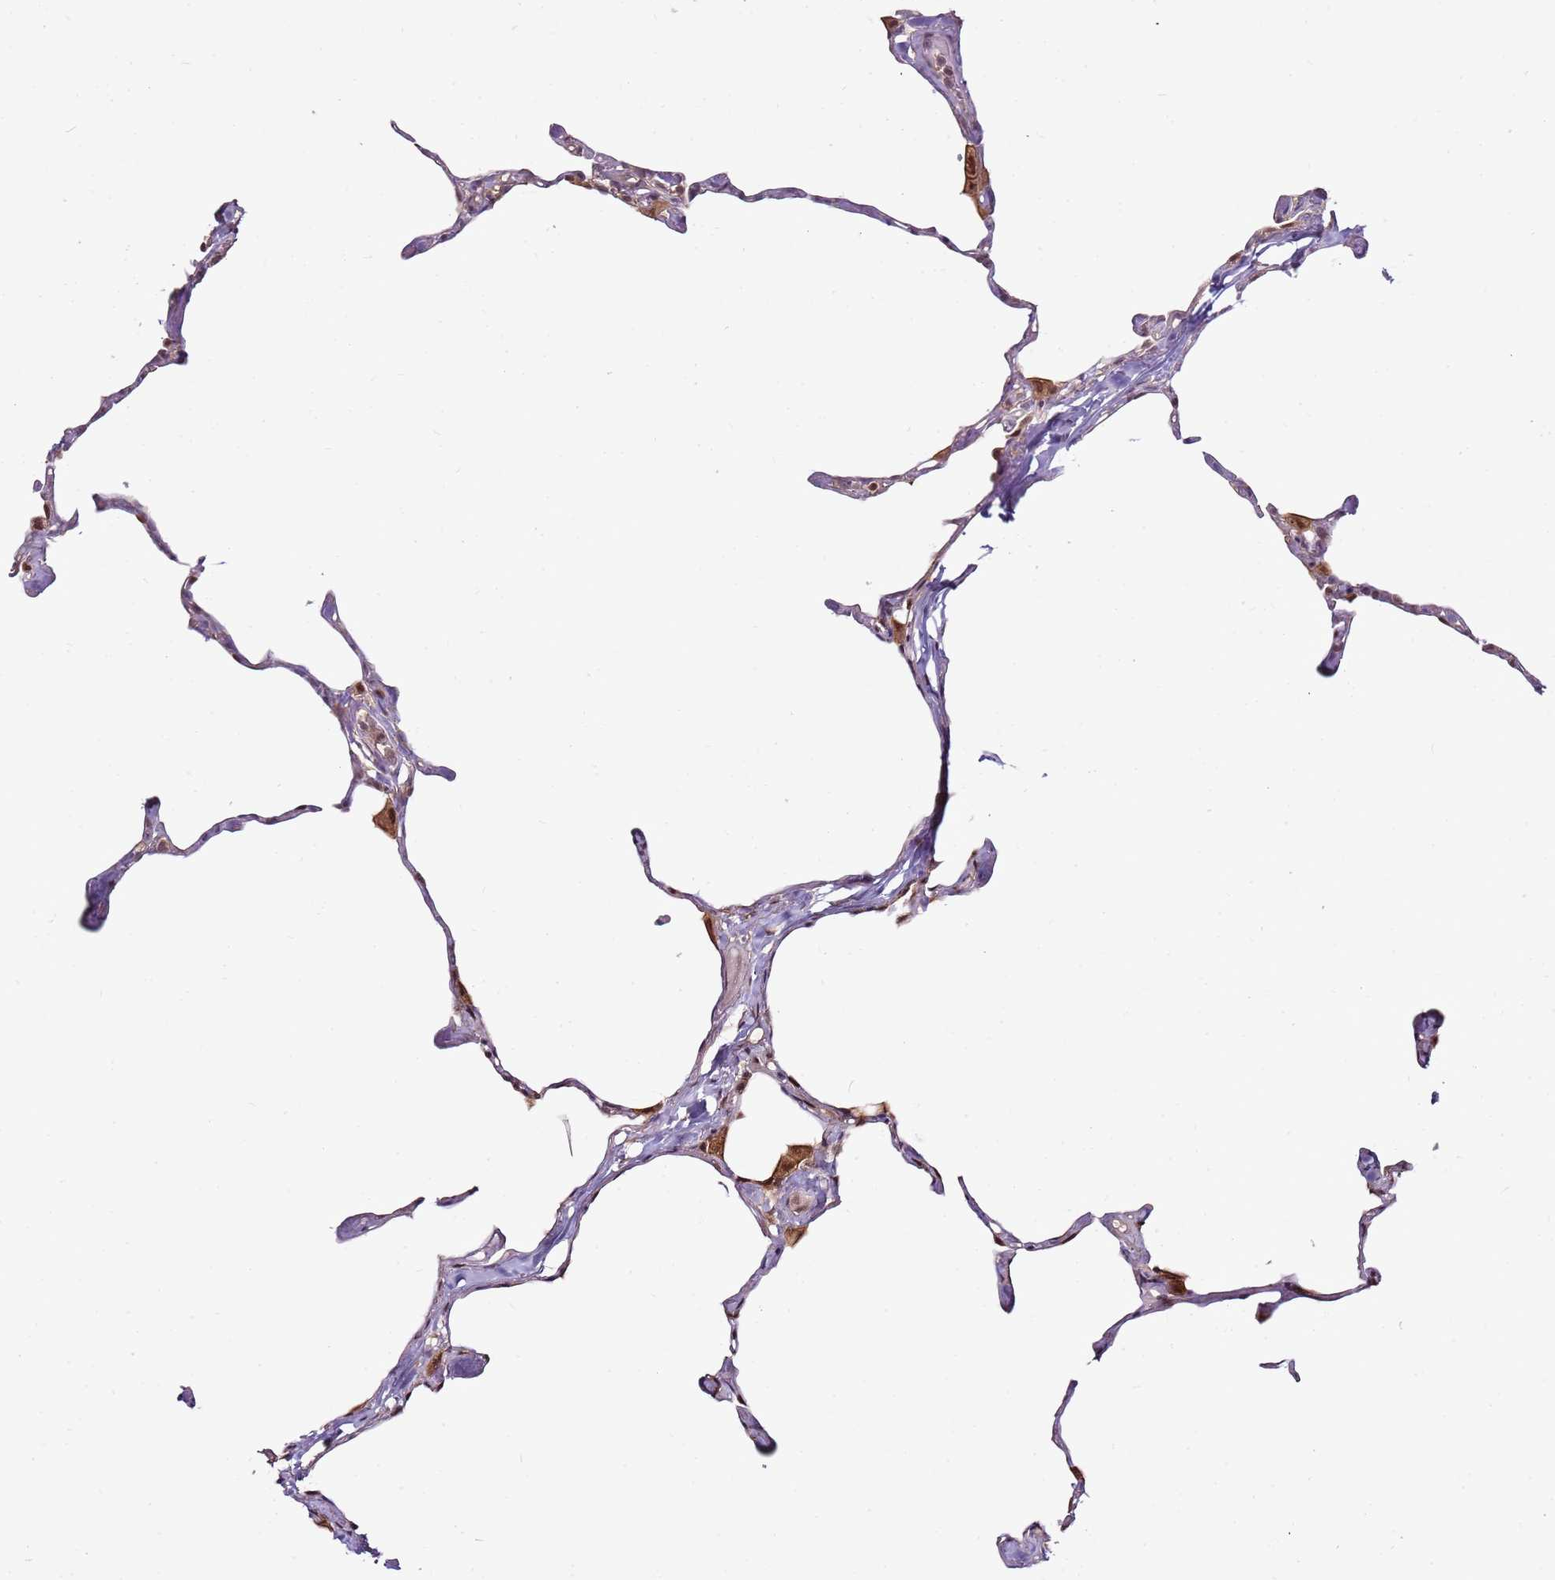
{"staining": {"intensity": "negative", "quantity": "none", "location": "none"}, "tissue": "lung", "cell_type": "Alveolar cells", "image_type": "normal", "snomed": [{"axis": "morphology", "description": "Normal tissue, NOS"}, {"axis": "topography", "description": "Lung"}], "caption": "Immunohistochemistry (IHC) of benign lung reveals no staining in alveolar cells.", "gene": "GSTO2", "patient": {"sex": "male", "age": 65}}